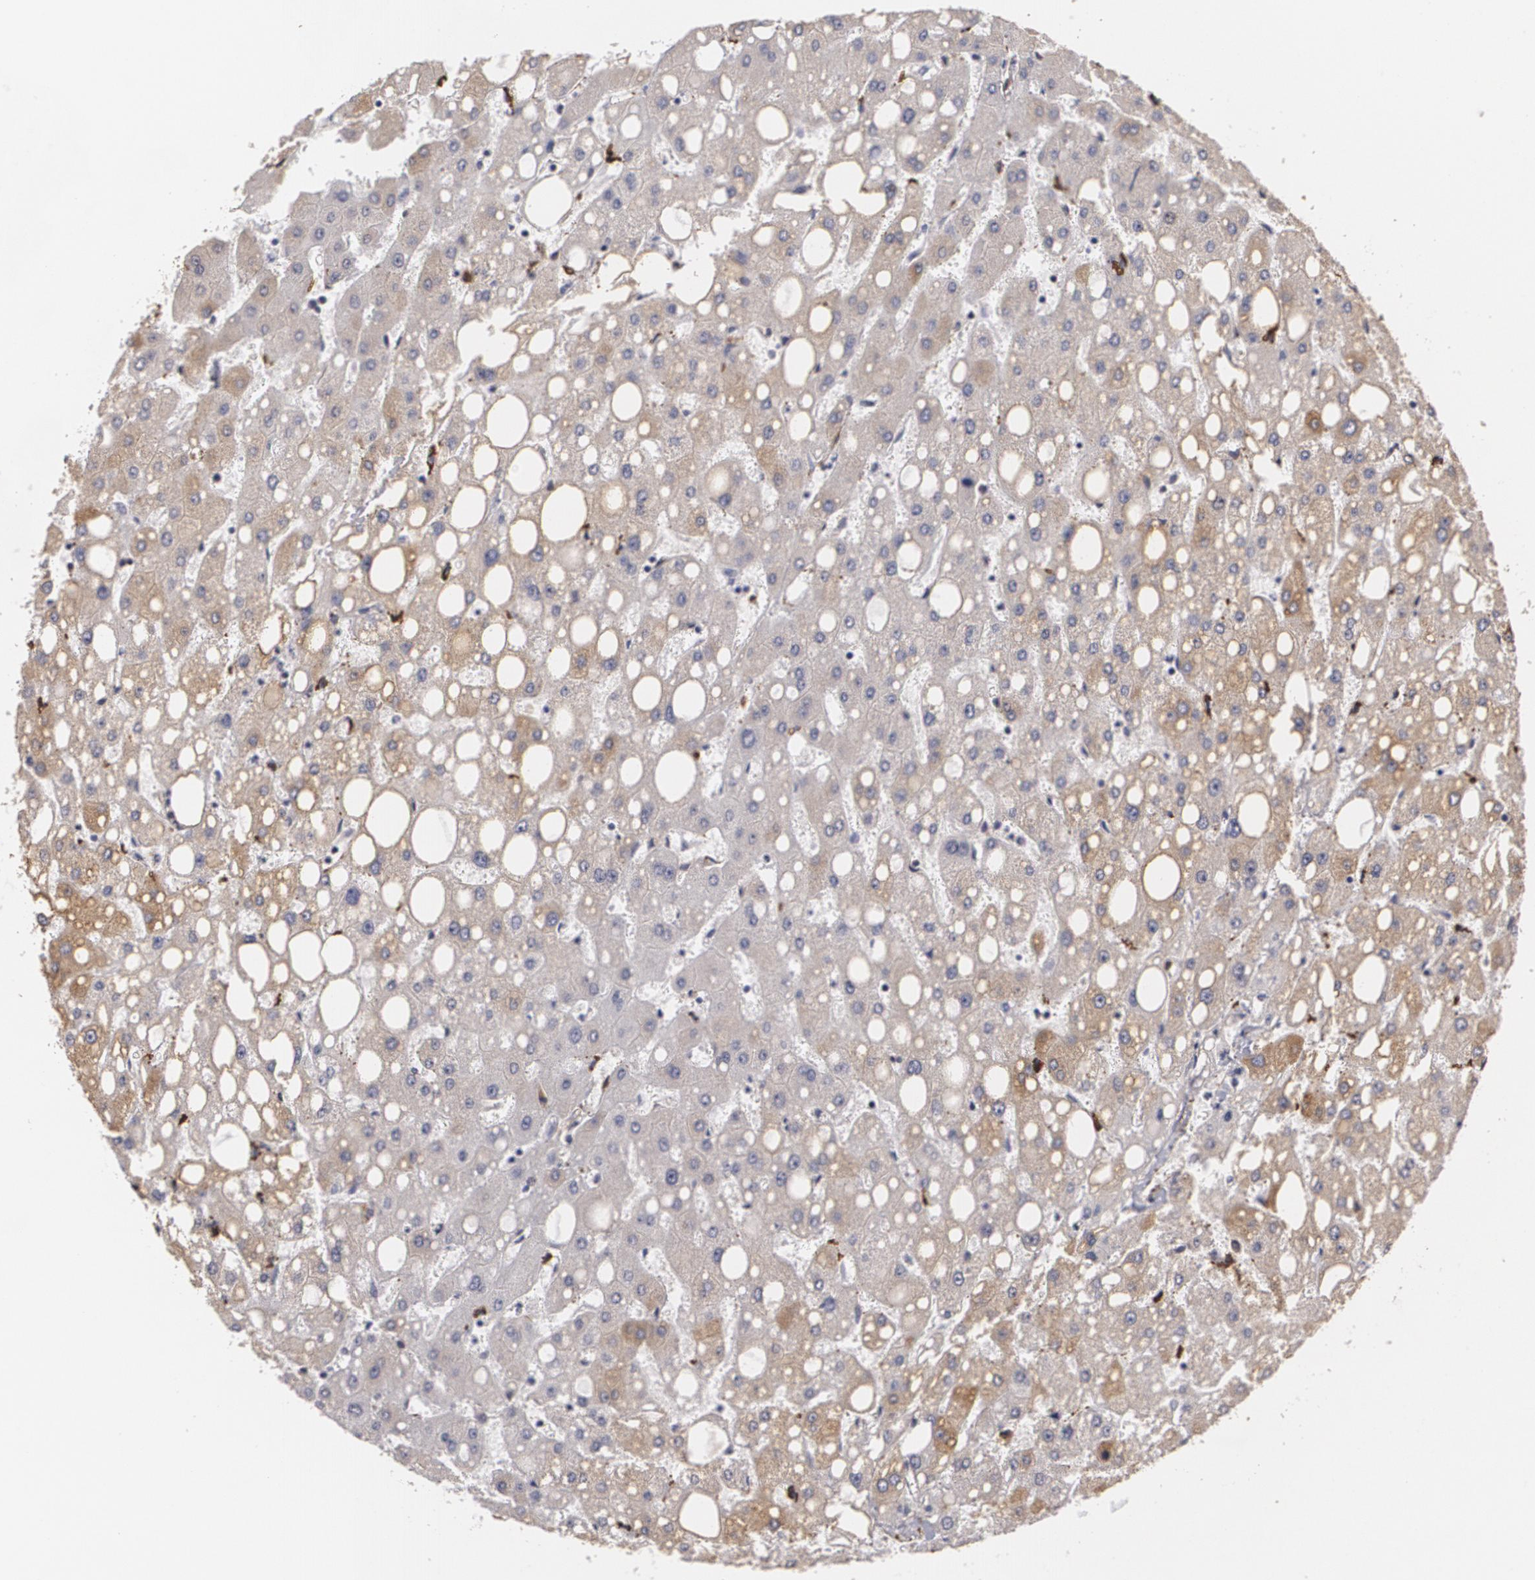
{"staining": {"intensity": "moderate", "quantity": ">75%", "location": "cytoplasmic/membranous"}, "tissue": "liver", "cell_type": "Cholangiocytes", "image_type": "normal", "snomed": [{"axis": "morphology", "description": "Normal tissue, NOS"}, {"axis": "topography", "description": "Liver"}], "caption": "This photomicrograph displays immunohistochemistry staining of normal liver, with medium moderate cytoplasmic/membranous positivity in approximately >75% of cholangiocytes.", "gene": "CYB5R3", "patient": {"sex": "male", "age": 49}}